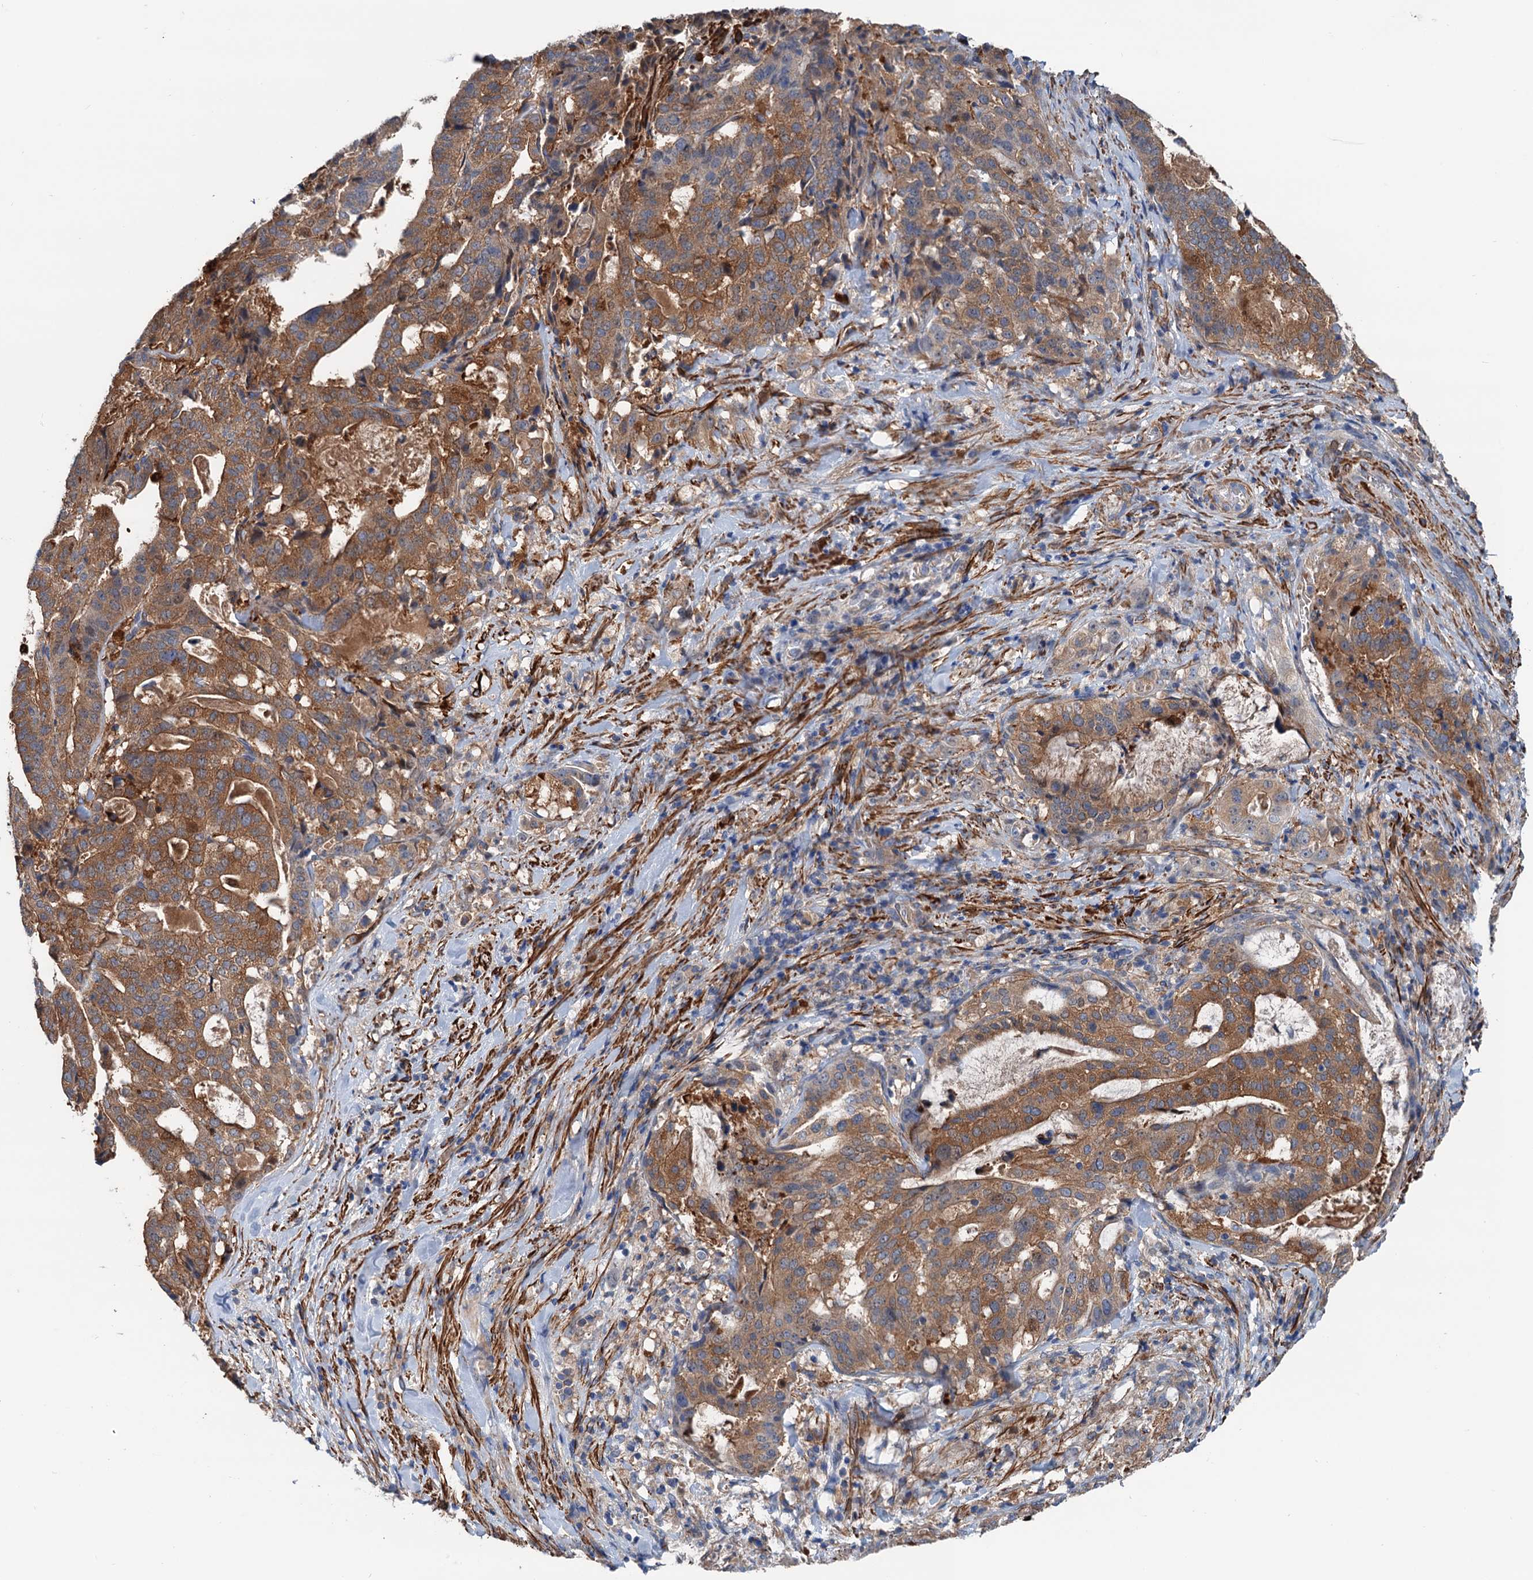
{"staining": {"intensity": "moderate", "quantity": ">75%", "location": "cytoplasmic/membranous"}, "tissue": "stomach cancer", "cell_type": "Tumor cells", "image_type": "cancer", "snomed": [{"axis": "morphology", "description": "Adenocarcinoma, NOS"}, {"axis": "topography", "description": "Stomach"}], "caption": "Adenocarcinoma (stomach) tissue demonstrates moderate cytoplasmic/membranous expression in about >75% of tumor cells, visualized by immunohistochemistry. Using DAB (3,3'-diaminobenzidine) (brown) and hematoxylin (blue) stains, captured at high magnification using brightfield microscopy.", "gene": "CSTPP1", "patient": {"sex": "male", "age": 48}}